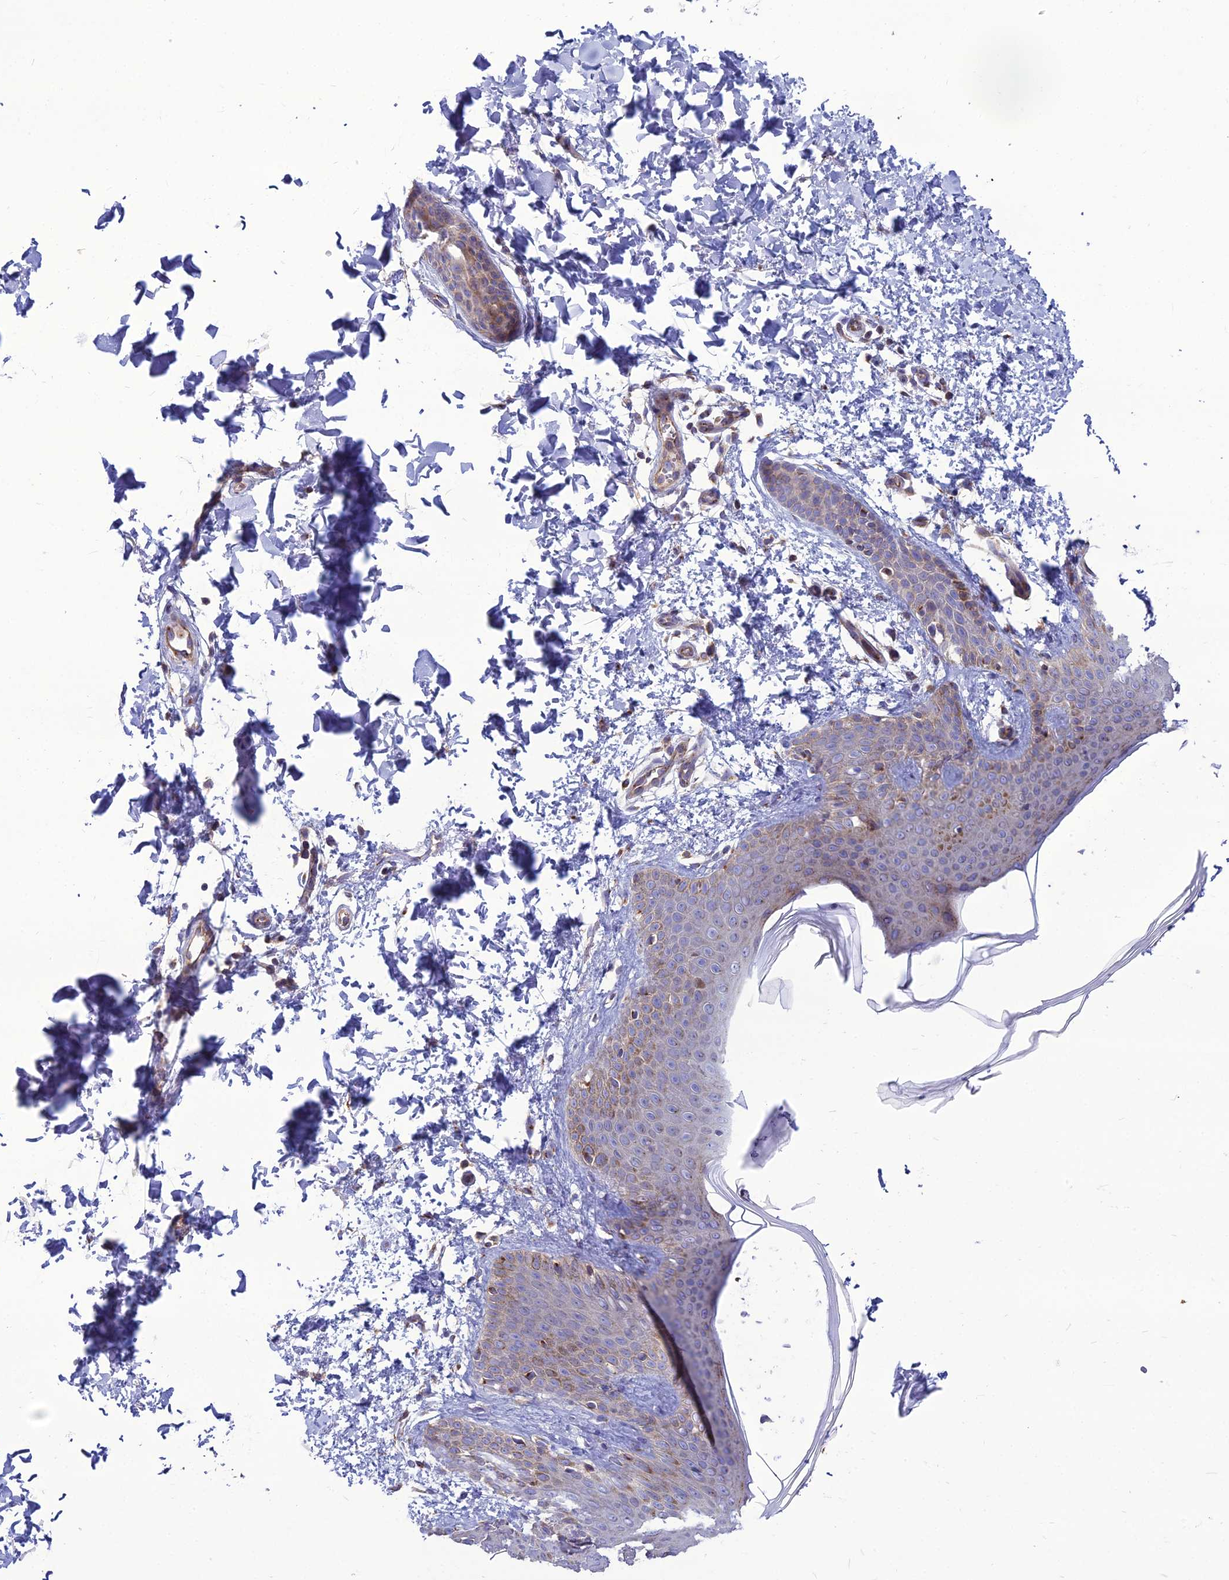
{"staining": {"intensity": "negative", "quantity": "none", "location": "none"}, "tissue": "skin", "cell_type": "Fibroblasts", "image_type": "normal", "snomed": [{"axis": "morphology", "description": "Normal tissue, NOS"}, {"axis": "topography", "description": "Skin"}], "caption": "Human skin stained for a protein using immunohistochemistry (IHC) exhibits no staining in fibroblasts.", "gene": "SPRYD7", "patient": {"sex": "male", "age": 36}}